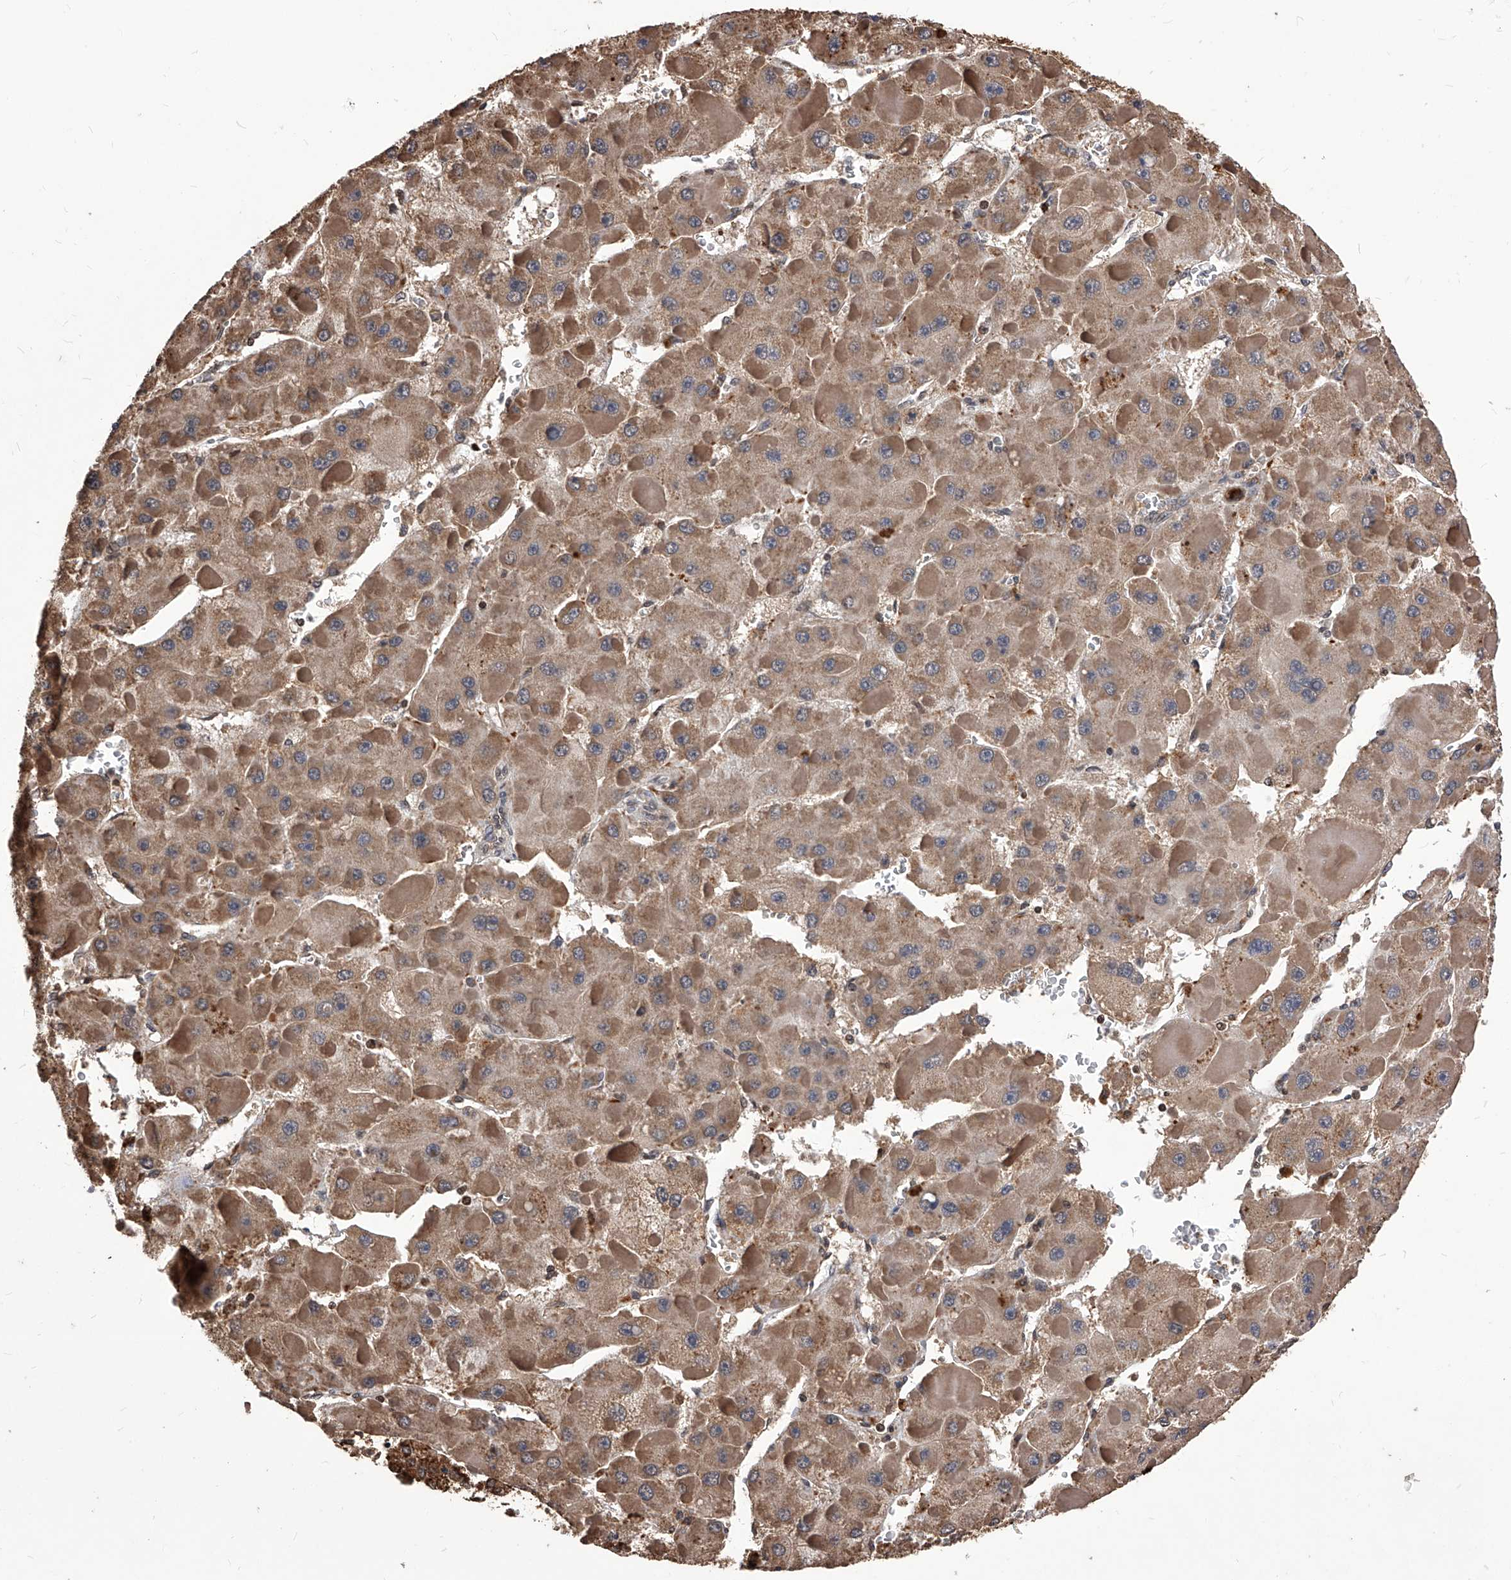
{"staining": {"intensity": "moderate", "quantity": ">75%", "location": "cytoplasmic/membranous"}, "tissue": "liver cancer", "cell_type": "Tumor cells", "image_type": "cancer", "snomed": [{"axis": "morphology", "description": "Carcinoma, Hepatocellular, NOS"}, {"axis": "topography", "description": "Liver"}], "caption": "Immunohistochemical staining of hepatocellular carcinoma (liver) demonstrates medium levels of moderate cytoplasmic/membranous protein staining in approximately >75% of tumor cells.", "gene": "ID1", "patient": {"sex": "female", "age": 73}}